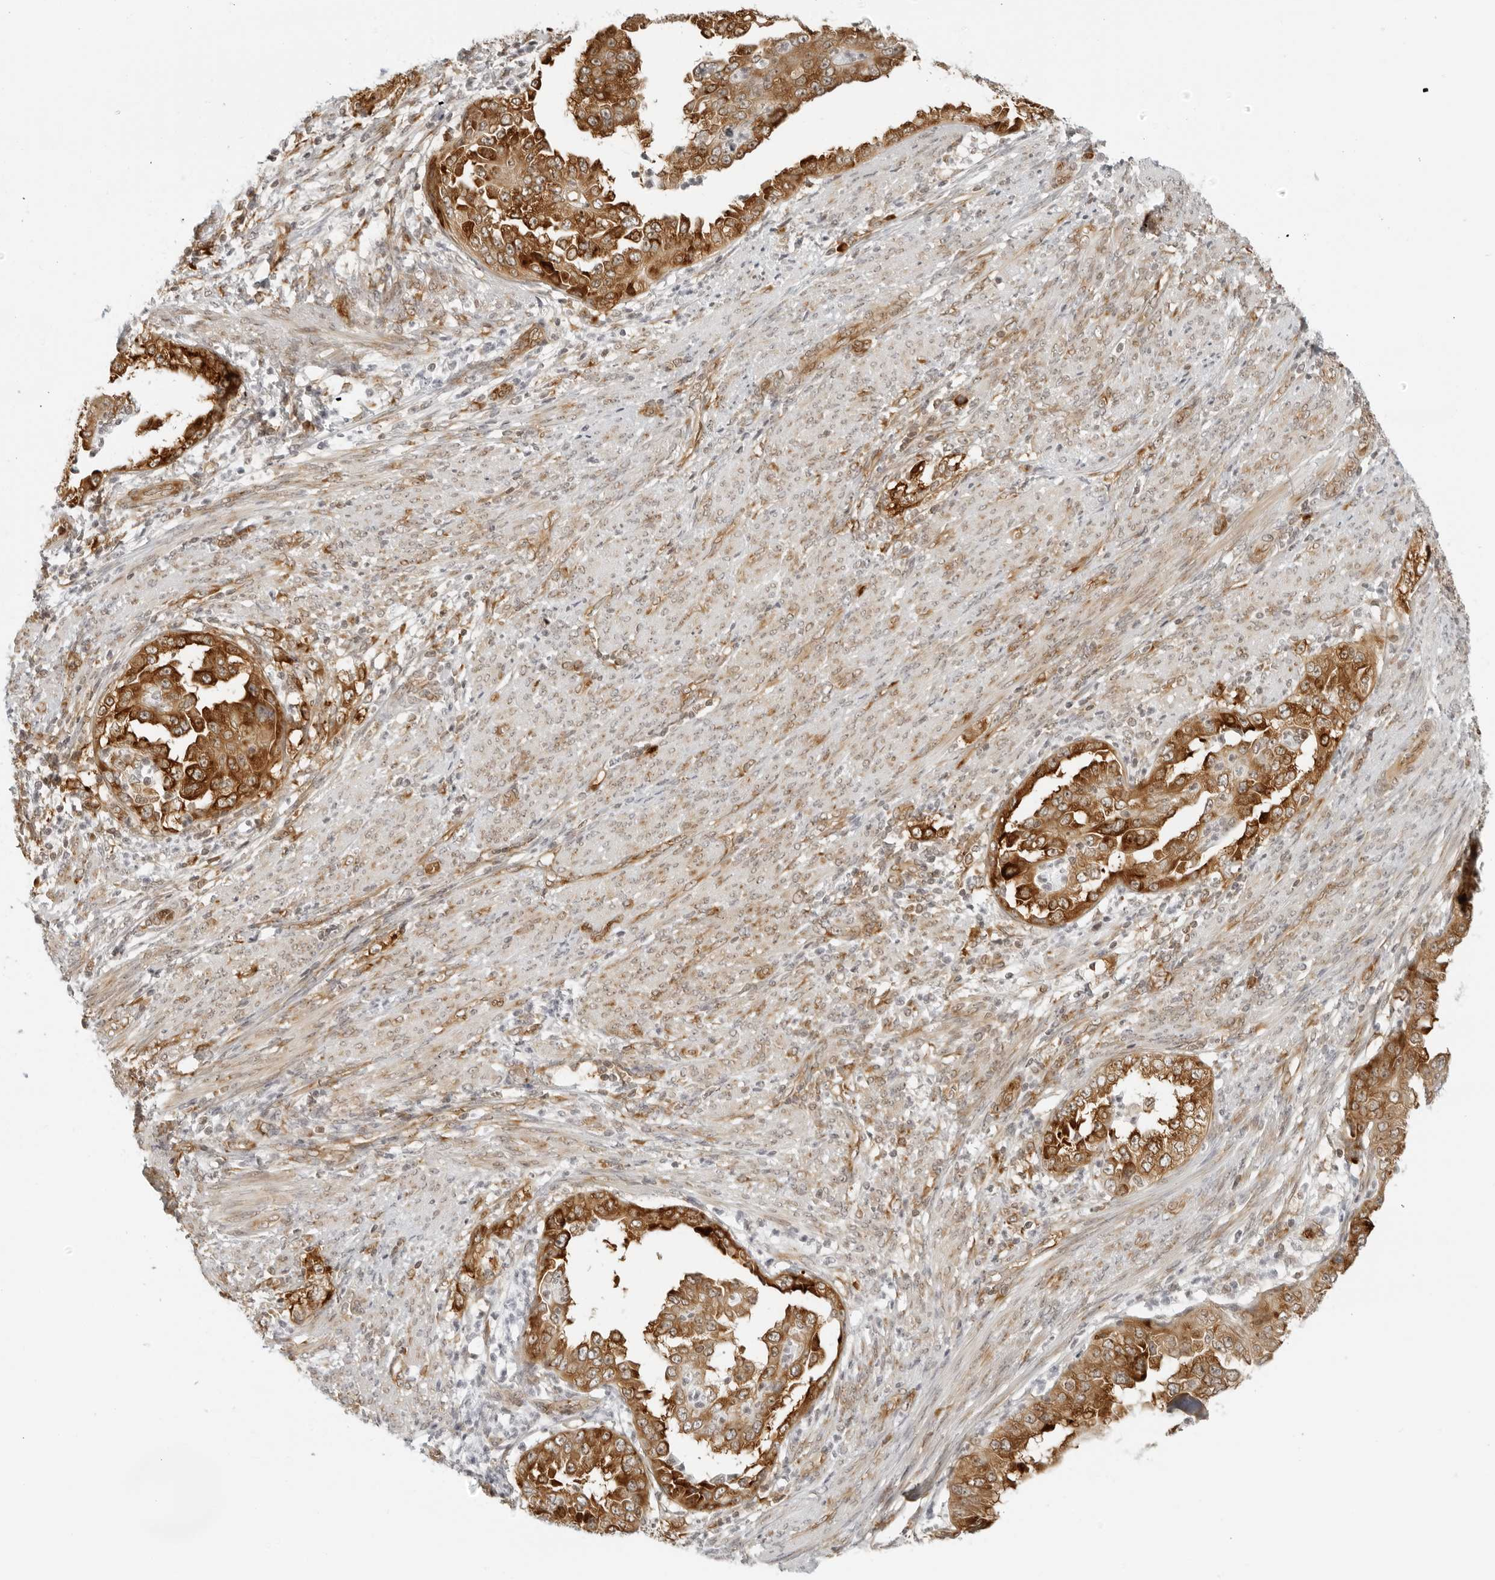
{"staining": {"intensity": "strong", "quantity": ">75%", "location": "cytoplasmic/membranous"}, "tissue": "endometrial cancer", "cell_type": "Tumor cells", "image_type": "cancer", "snomed": [{"axis": "morphology", "description": "Adenocarcinoma, NOS"}, {"axis": "topography", "description": "Endometrium"}], "caption": "IHC (DAB (3,3'-diaminobenzidine)) staining of human adenocarcinoma (endometrial) exhibits strong cytoplasmic/membranous protein positivity in about >75% of tumor cells. The staining is performed using DAB brown chromogen to label protein expression. The nuclei are counter-stained blue using hematoxylin.", "gene": "EIF4G1", "patient": {"sex": "female", "age": 85}}